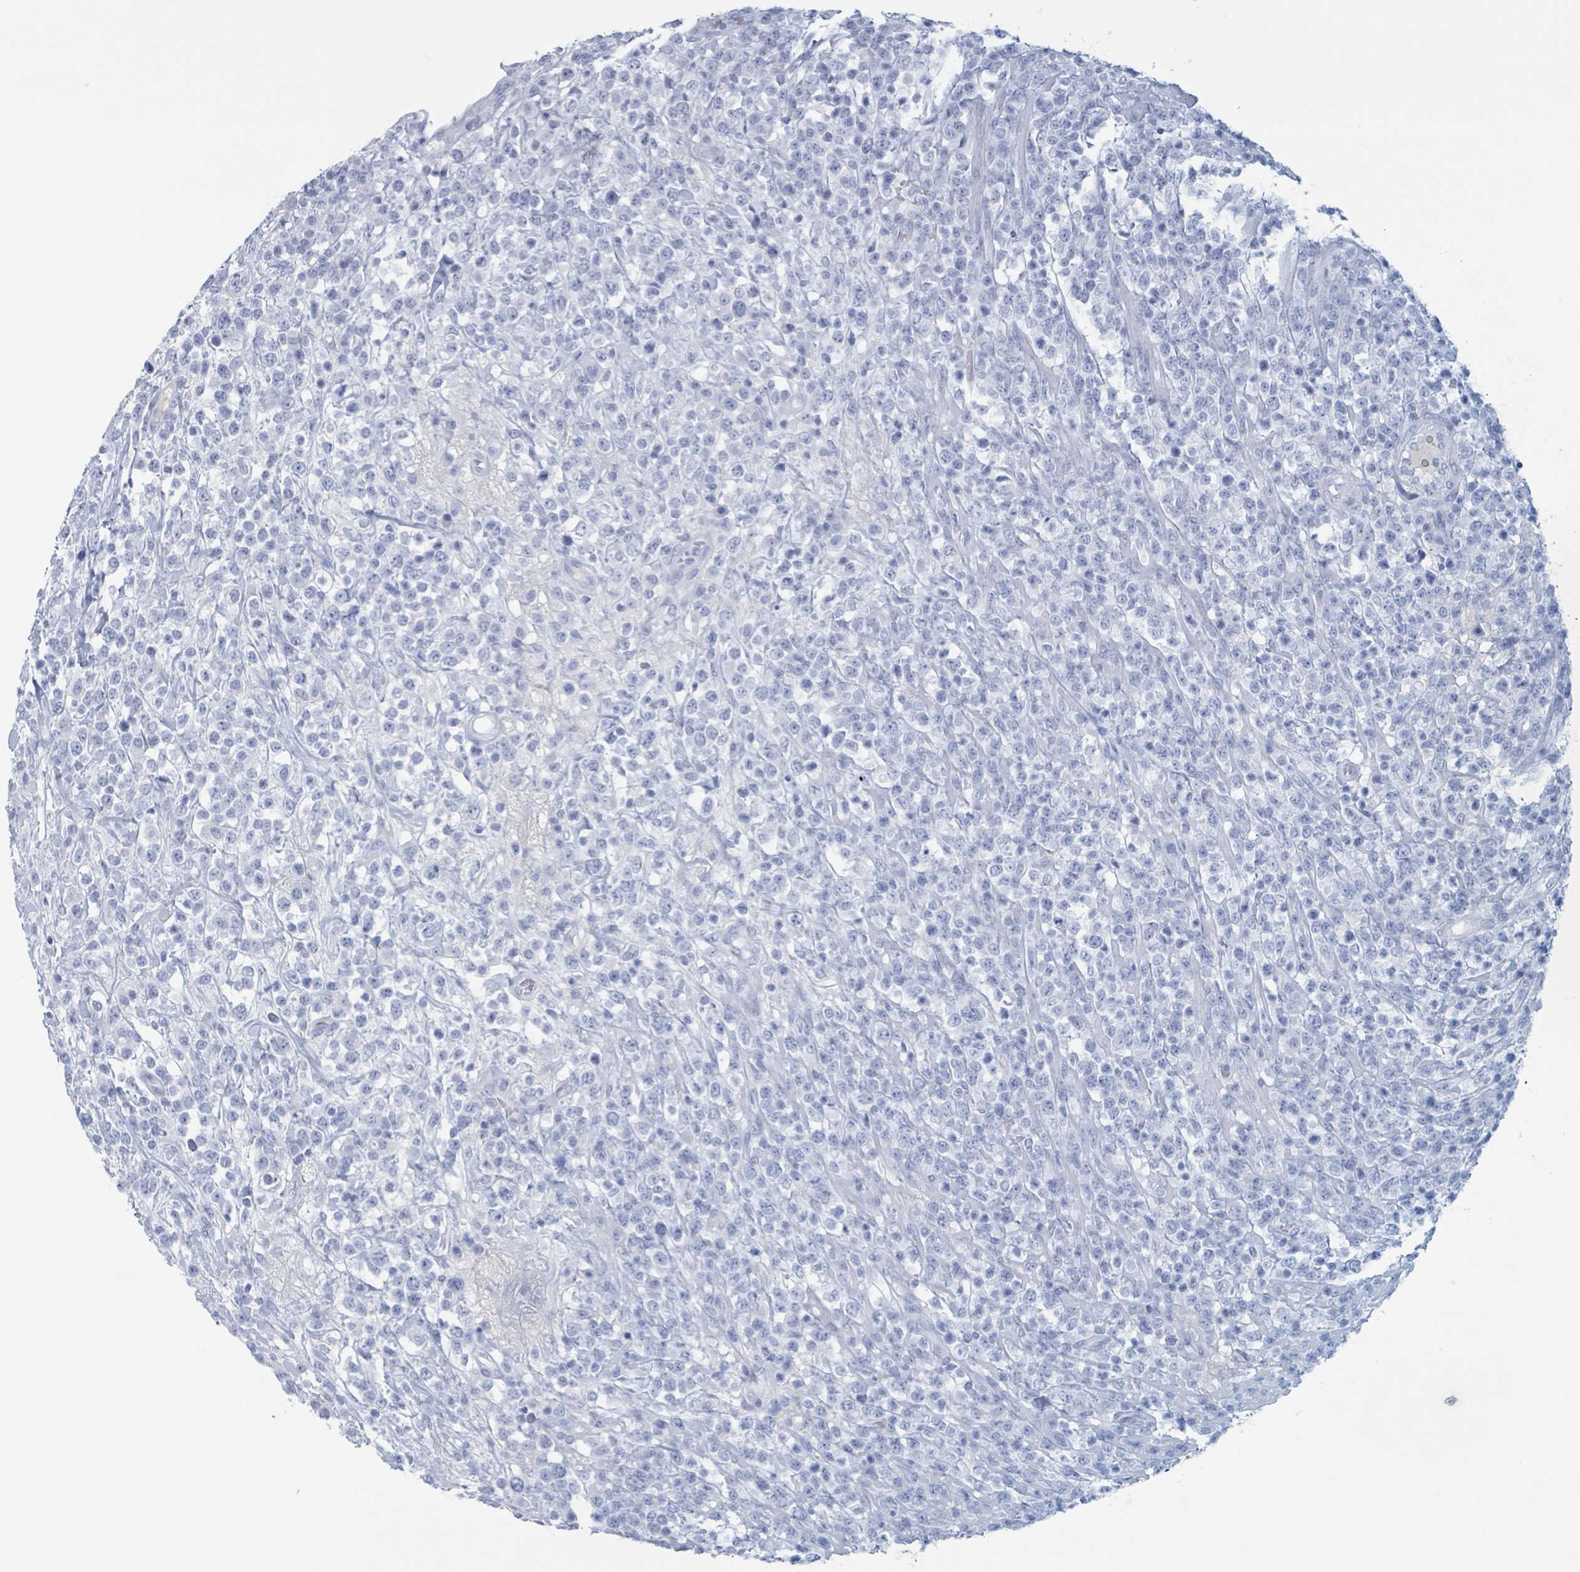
{"staining": {"intensity": "negative", "quantity": "none", "location": "none"}, "tissue": "lymphoma", "cell_type": "Tumor cells", "image_type": "cancer", "snomed": [{"axis": "morphology", "description": "Malignant lymphoma, non-Hodgkin's type, High grade"}, {"axis": "topography", "description": "Colon"}], "caption": "Immunohistochemistry (IHC) histopathology image of neoplastic tissue: lymphoma stained with DAB (3,3'-diaminobenzidine) displays no significant protein staining in tumor cells.", "gene": "KLK4", "patient": {"sex": "female", "age": 53}}